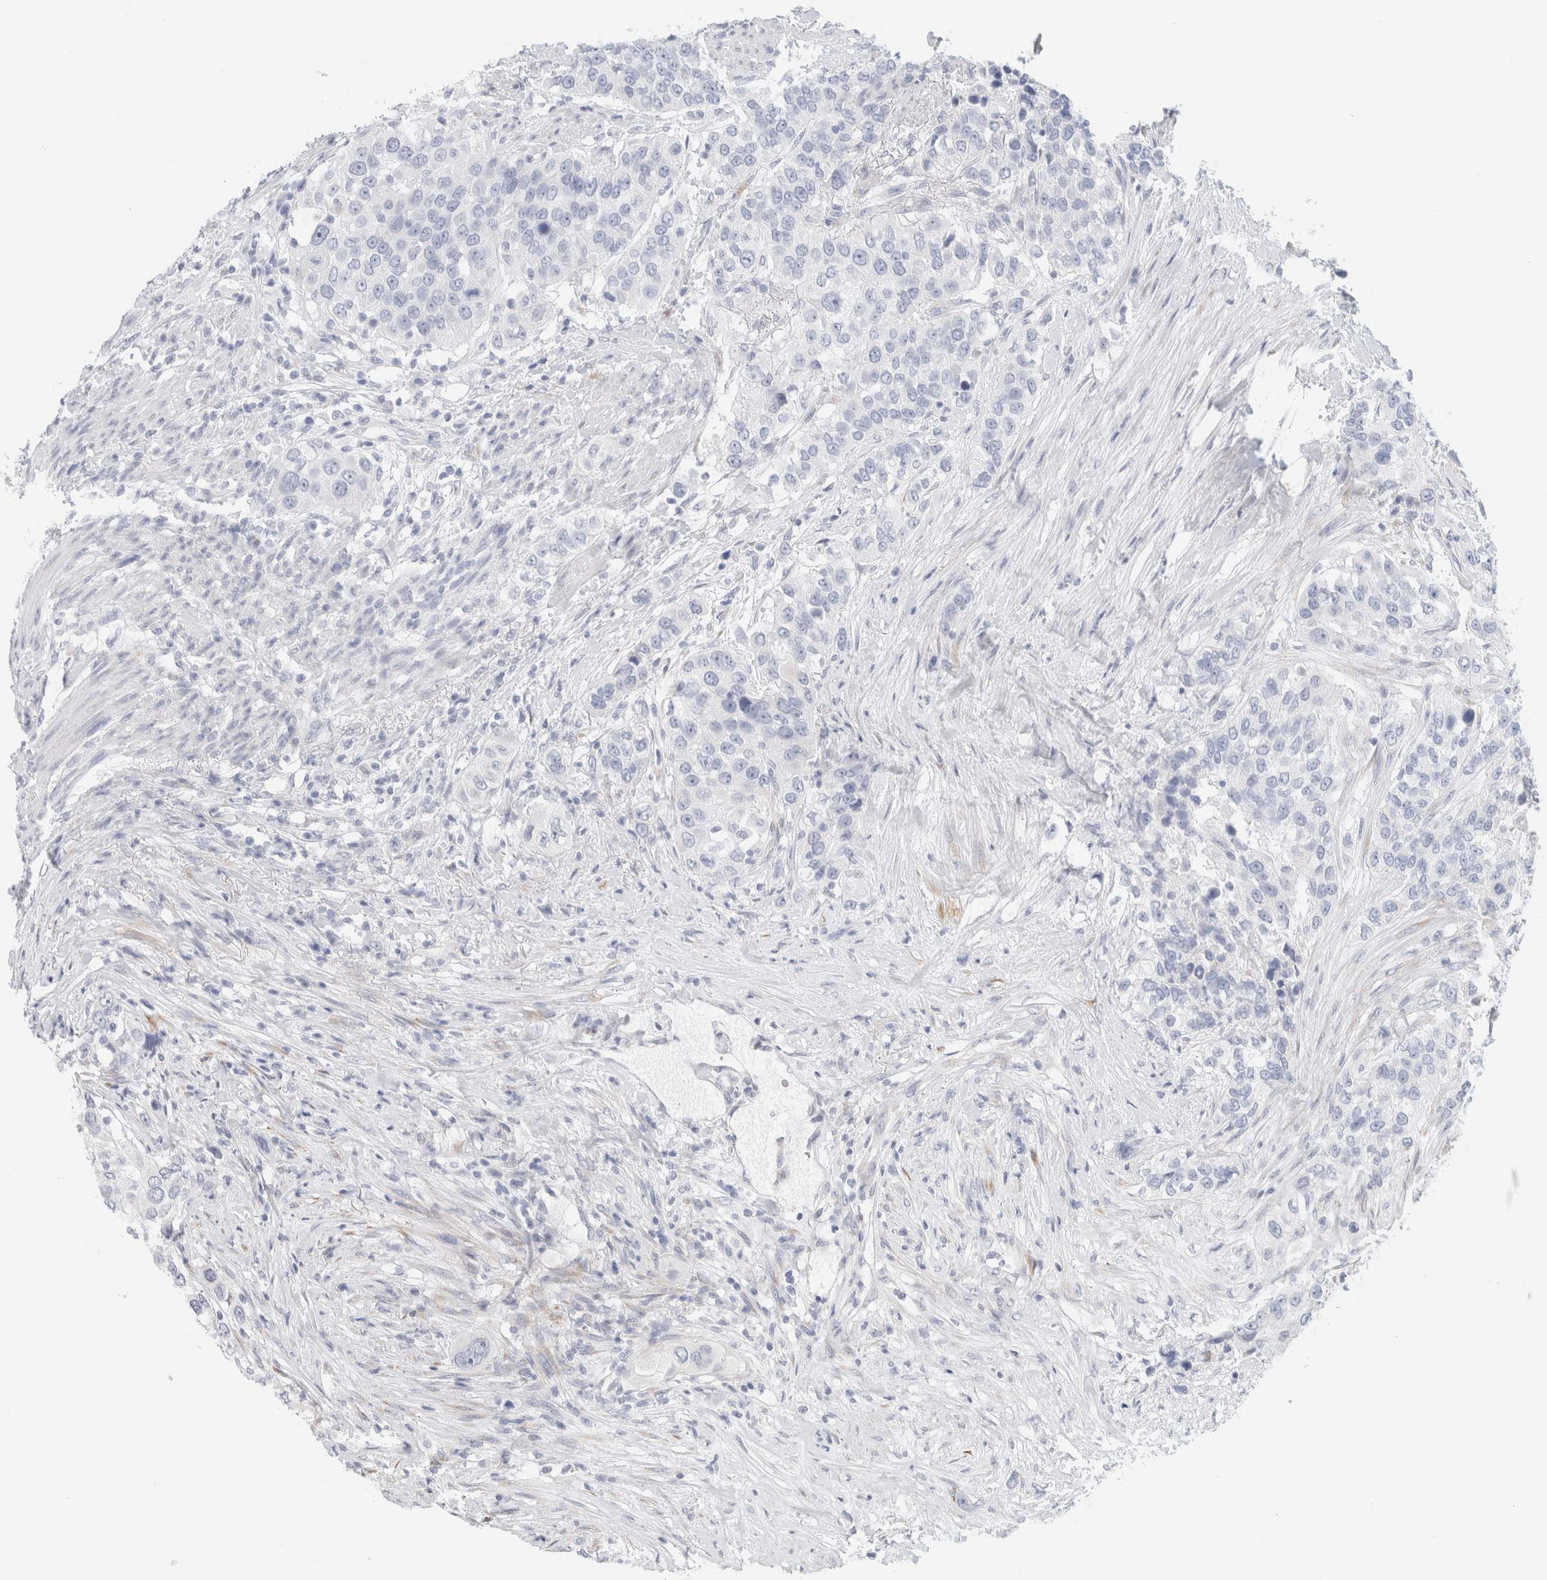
{"staining": {"intensity": "negative", "quantity": "none", "location": "none"}, "tissue": "urothelial cancer", "cell_type": "Tumor cells", "image_type": "cancer", "snomed": [{"axis": "morphology", "description": "Urothelial carcinoma, High grade"}, {"axis": "topography", "description": "Urinary bladder"}], "caption": "Immunohistochemistry (IHC) histopathology image of neoplastic tissue: human urothelial carcinoma (high-grade) stained with DAB (3,3'-diaminobenzidine) exhibits no significant protein staining in tumor cells.", "gene": "RTN4", "patient": {"sex": "female", "age": 80}}